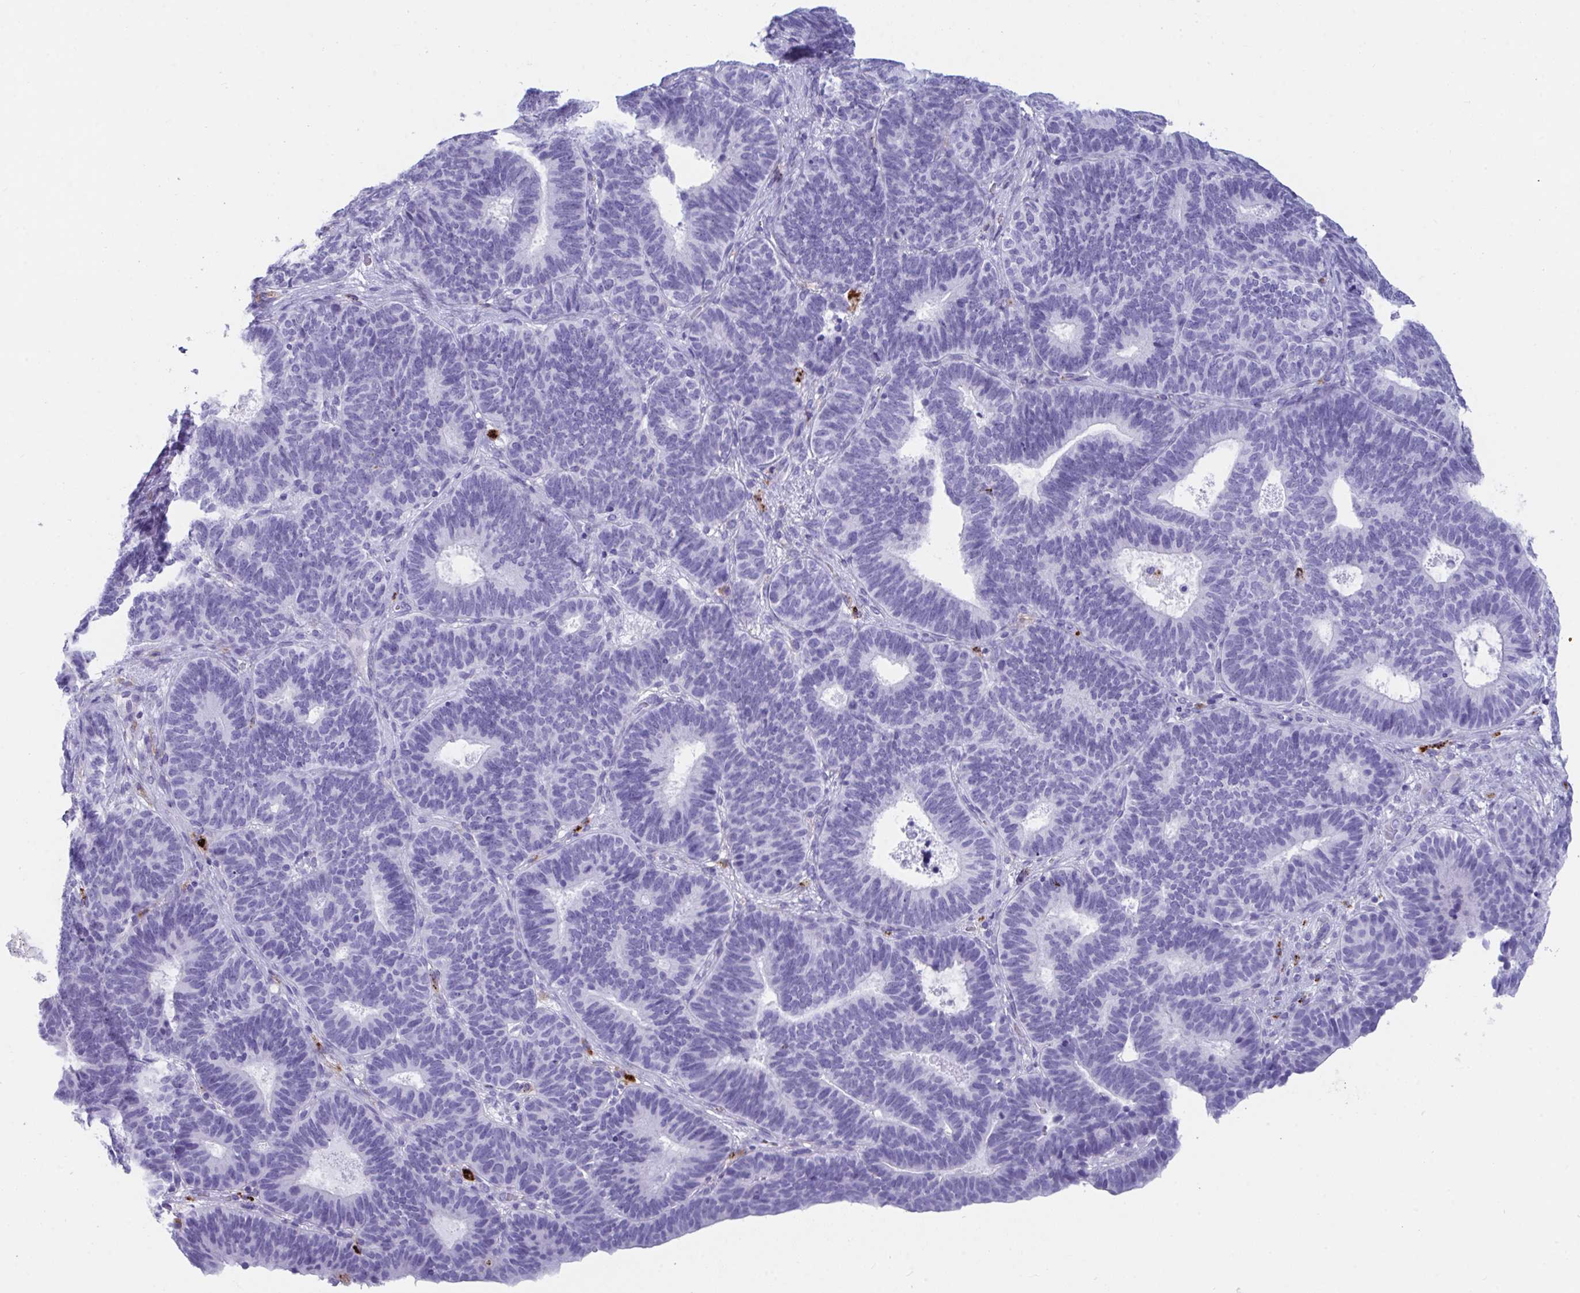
{"staining": {"intensity": "negative", "quantity": "none", "location": "none"}, "tissue": "endometrial cancer", "cell_type": "Tumor cells", "image_type": "cancer", "snomed": [{"axis": "morphology", "description": "Adenocarcinoma, NOS"}, {"axis": "topography", "description": "Endometrium"}], "caption": "The photomicrograph shows no staining of tumor cells in endometrial cancer. Brightfield microscopy of immunohistochemistry stained with DAB (3,3'-diaminobenzidine) (brown) and hematoxylin (blue), captured at high magnification.", "gene": "CPVL", "patient": {"sex": "female", "age": 70}}